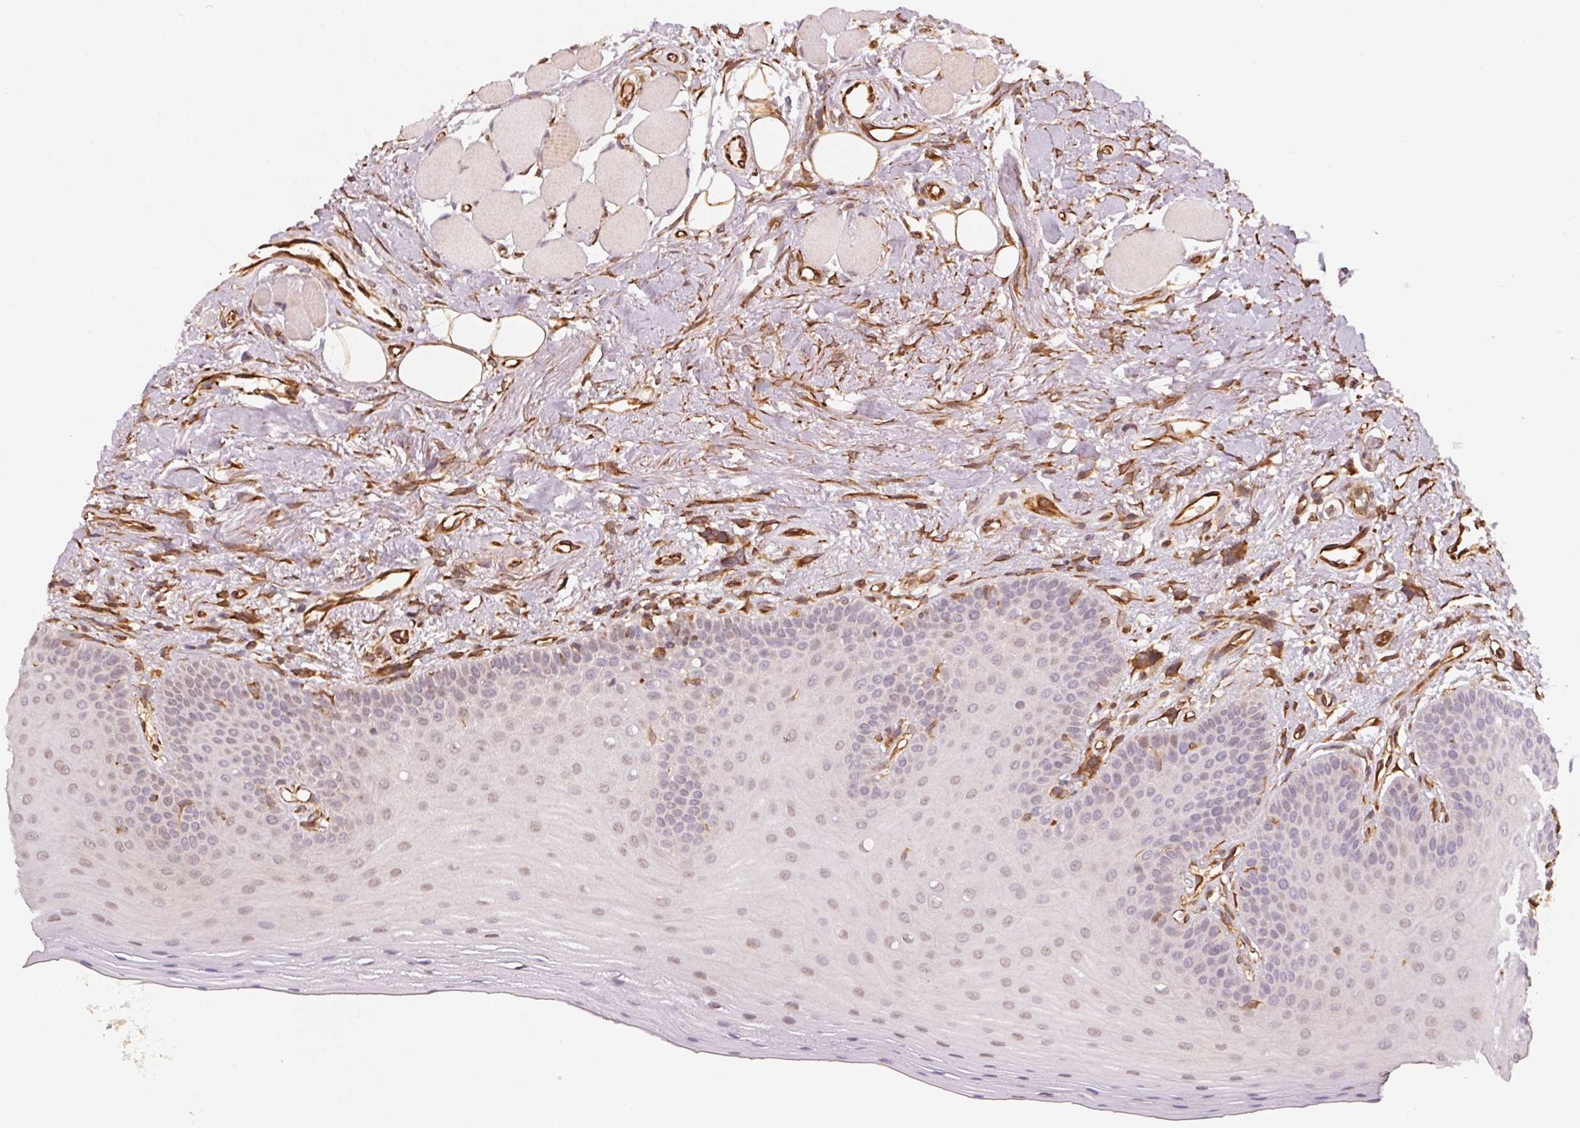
{"staining": {"intensity": "weak", "quantity": "<25%", "location": "nuclear"}, "tissue": "oral mucosa", "cell_type": "Squamous epithelial cells", "image_type": "normal", "snomed": [{"axis": "morphology", "description": "Normal tissue, NOS"}, {"axis": "morphology", "description": "Normal morphology"}, {"axis": "topography", "description": "Oral tissue"}], "caption": "IHC micrograph of benign human oral mucosa stained for a protein (brown), which exhibits no positivity in squamous epithelial cells. Brightfield microscopy of immunohistochemistry stained with DAB (brown) and hematoxylin (blue), captured at high magnification.", "gene": "FOXR2", "patient": {"sex": "female", "age": 76}}